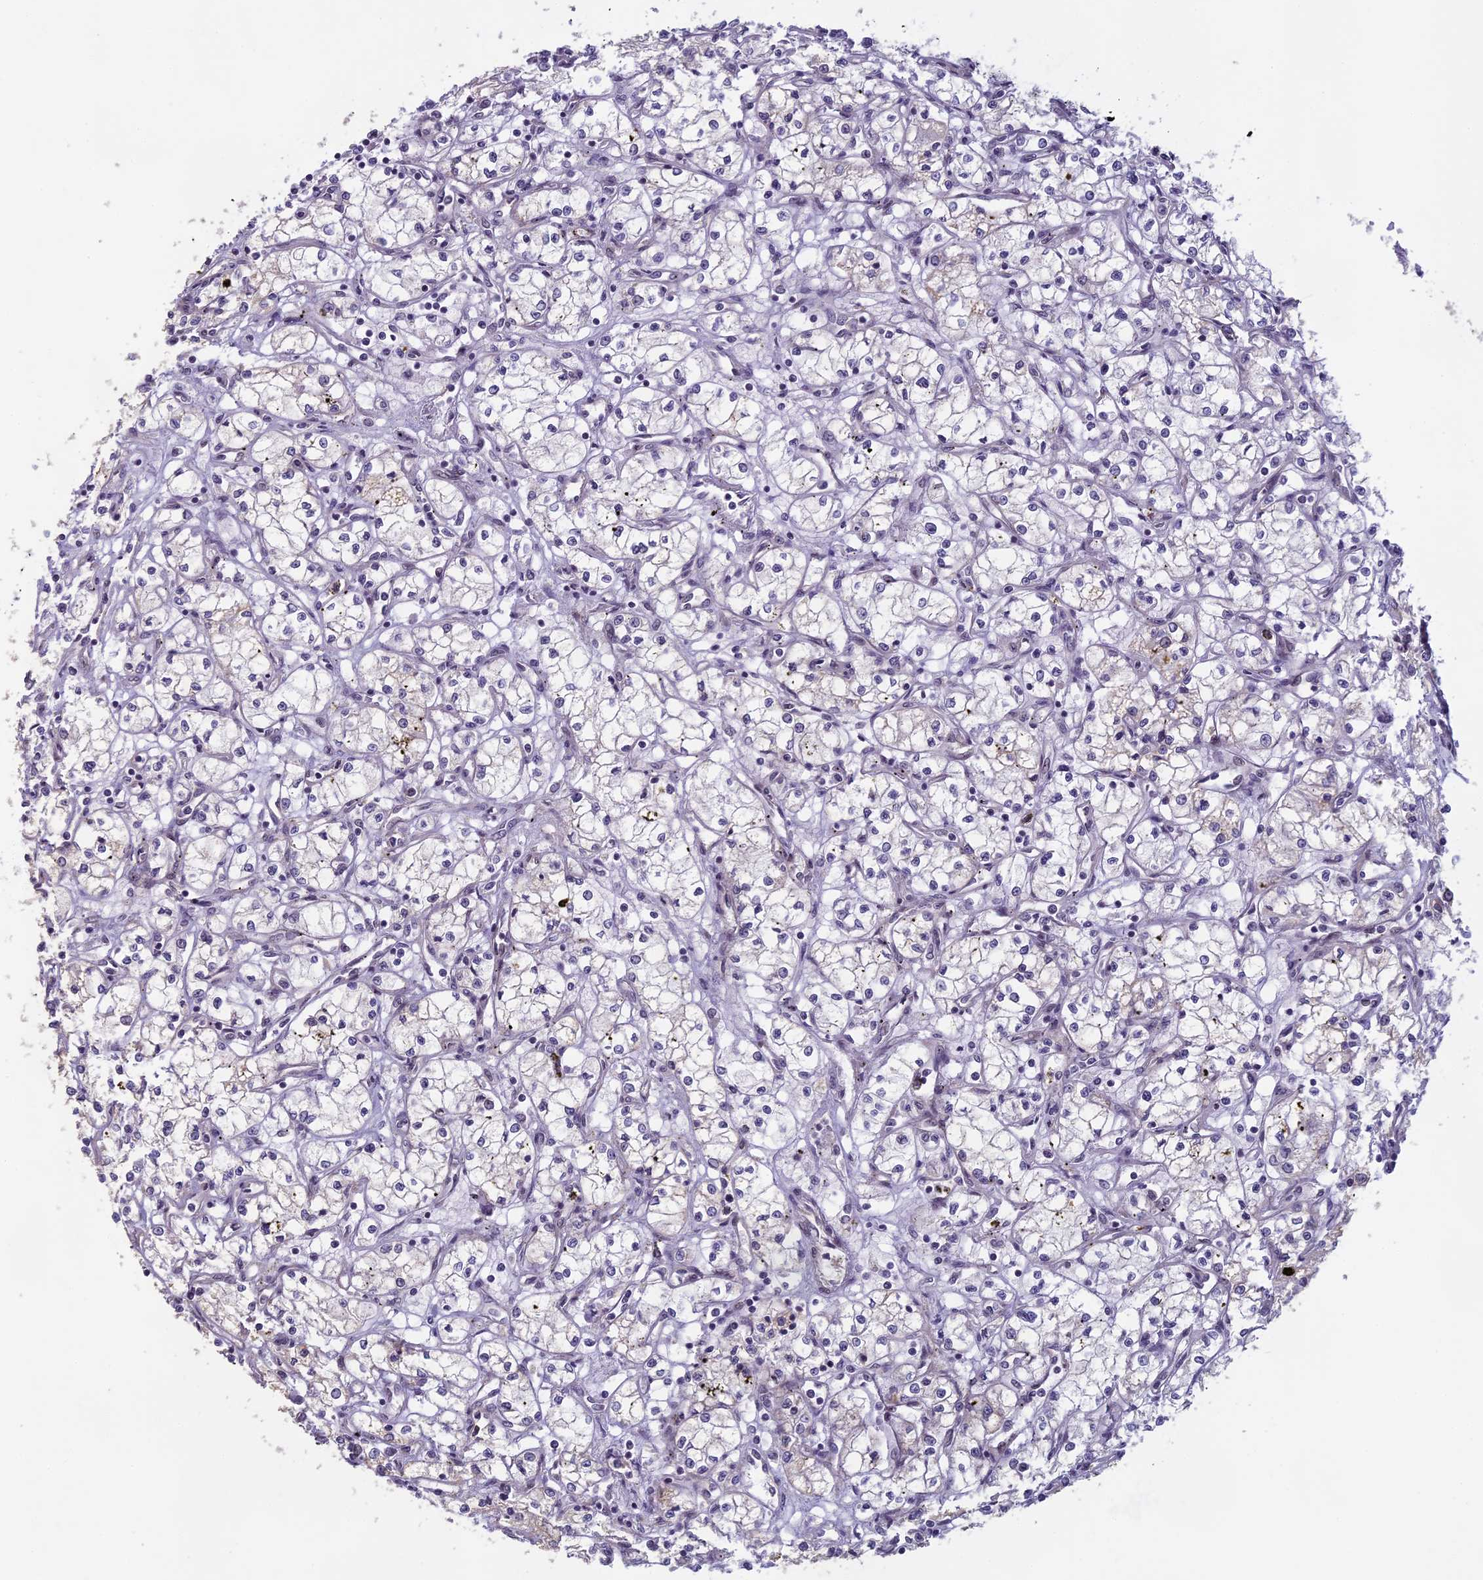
{"staining": {"intensity": "negative", "quantity": "none", "location": "none"}, "tissue": "renal cancer", "cell_type": "Tumor cells", "image_type": "cancer", "snomed": [{"axis": "morphology", "description": "Adenocarcinoma, NOS"}, {"axis": "topography", "description": "Kidney"}], "caption": "Immunohistochemical staining of human renal cancer shows no significant expression in tumor cells. (Immunohistochemistry, brightfield microscopy, high magnification).", "gene": "MORF4L1", "patient": {"sex": "male", "age": 59}}